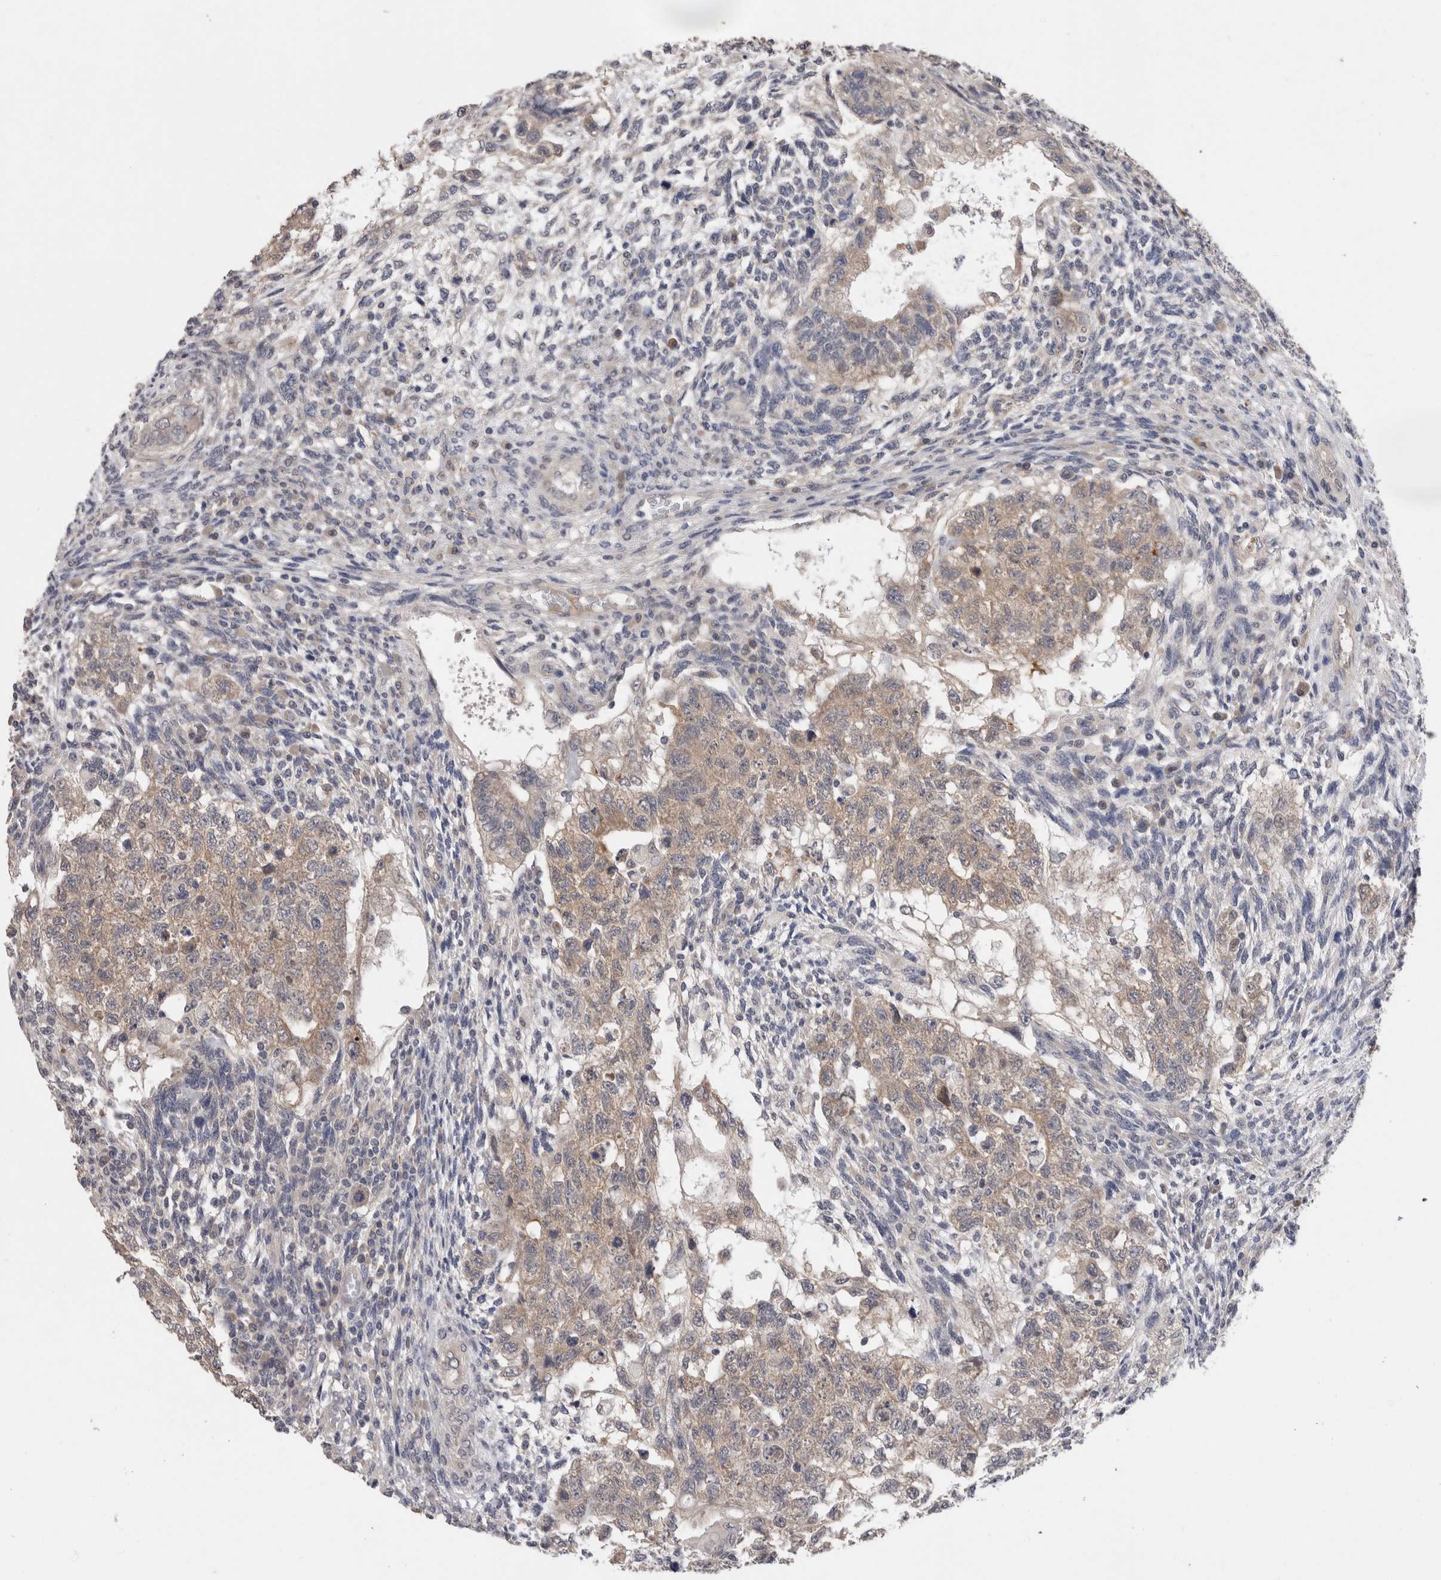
{"staining": {"intensity": "weak", "quantity": ">75%", "location": "cytoplasmic/membranous"}, "tissue": "testis cancer", "cell_type": "Tumor cells", "image_type": "cancer", "snomed": [{"axis": "morphology", "description": "Normal tissue, NOS"}, {"axis": "morphology", "description": "Carcinoma, Embryonal, NOS"}, {"axis": "topography", "description": "Testis"}], "caption": "Human testis cancer stained with a protein marker exhibits weak staining in tumor cells.", "gene": "CRYBG1", "patient": {"sex": "male", "age": 36}}